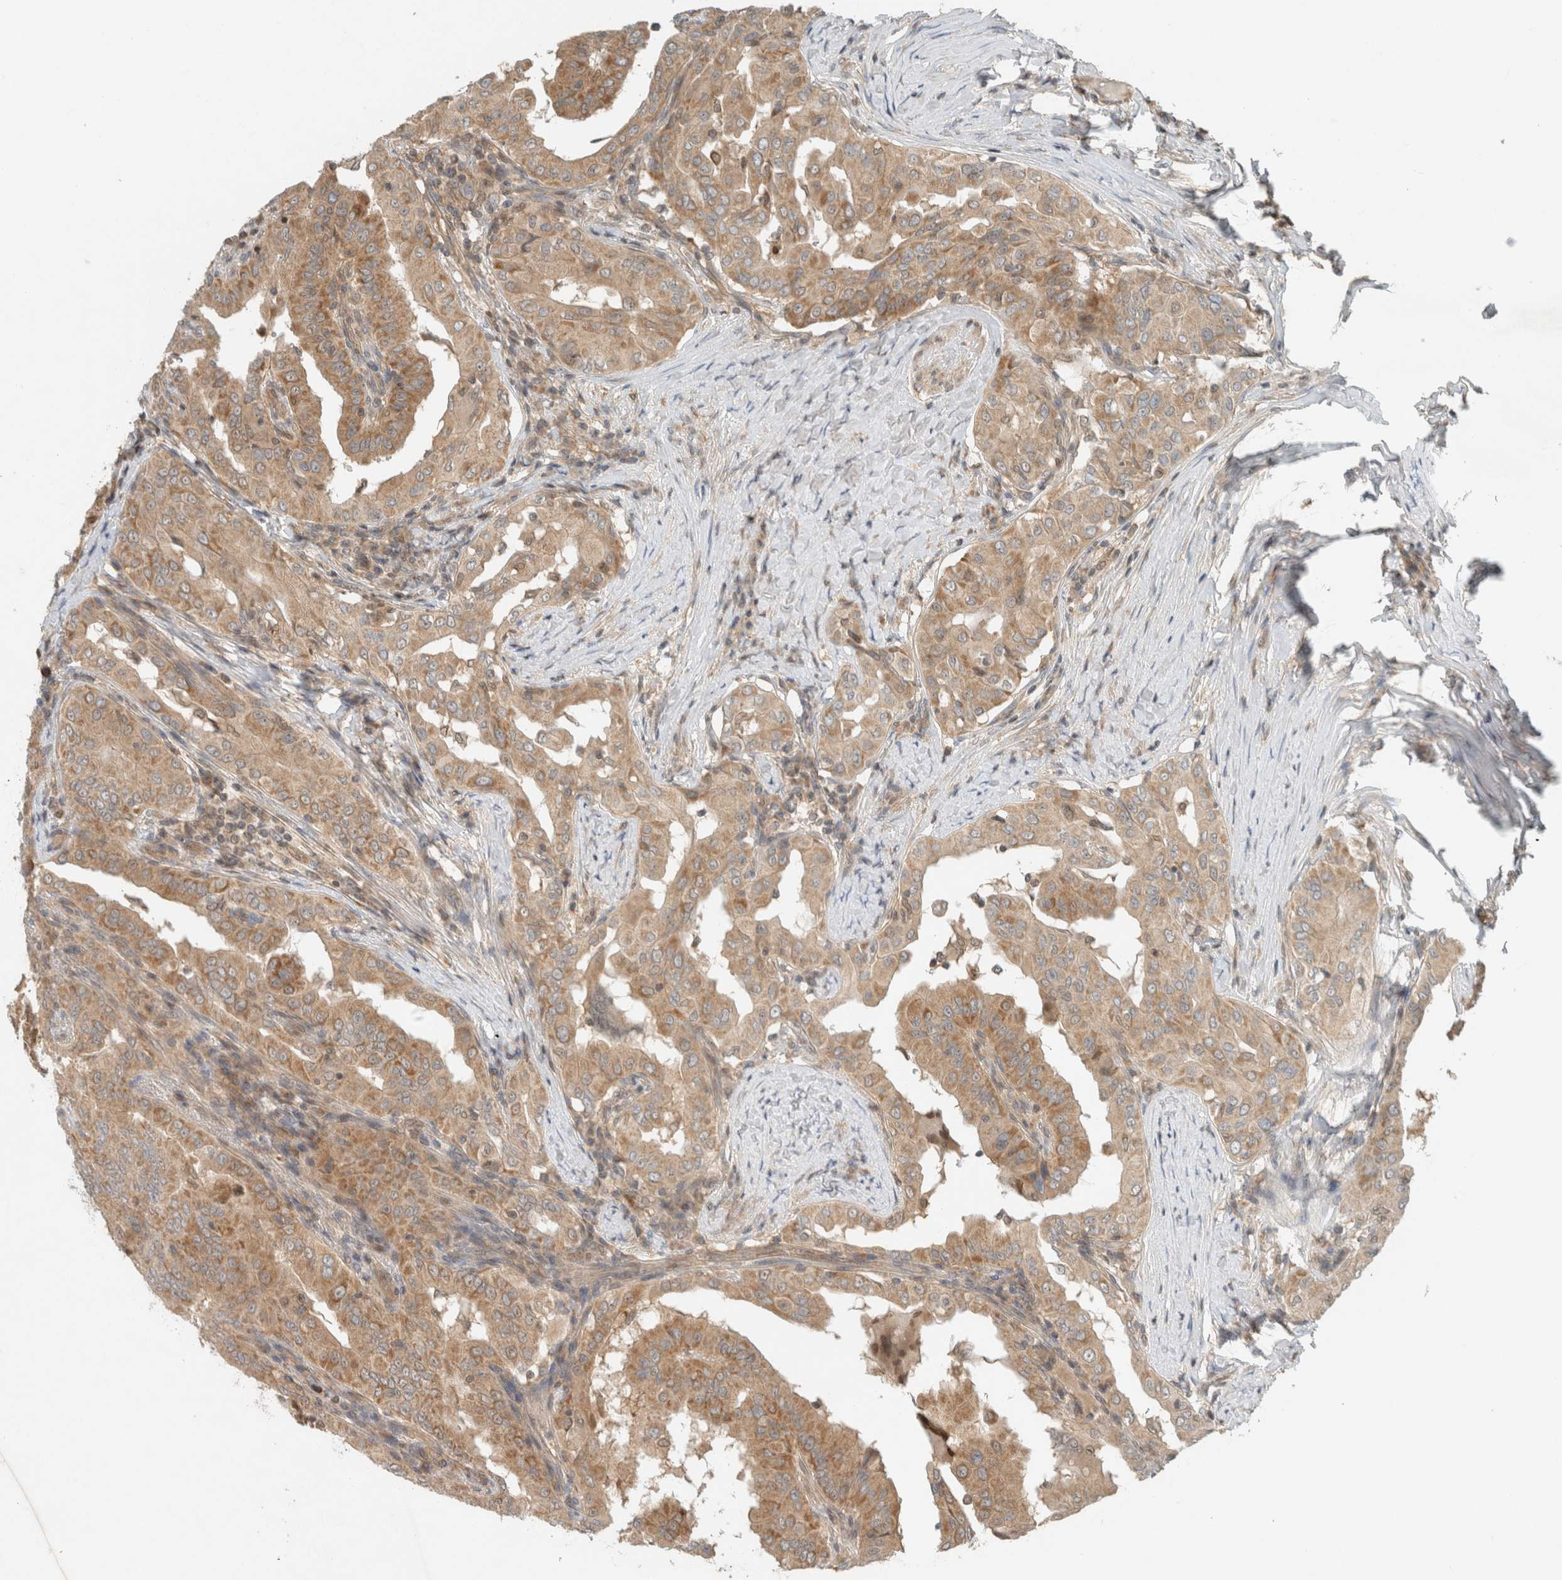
{"staining": {"intensity": "moderate", "quantity": ">75%", "location": "cytoplasmic/membranous"}, "tissue": "thyroid cancer", "cell_type": "Tumor cells", "image_type": "cancer", "snomed": [{"axis": "morphology", "description": "Papillary adenocarcinoma, NOS"}, {"axis": "topography", "description": "Thyroid gland"}], "caption": "Thyroid papillary adenocarcinoma stained with a brown dye displays moderate cytoplasmic/membranous positive positivity in approximately >75% of tumor cells.", "gene": "CAAP1", "patient": {"sex": "male", "age": 33}}